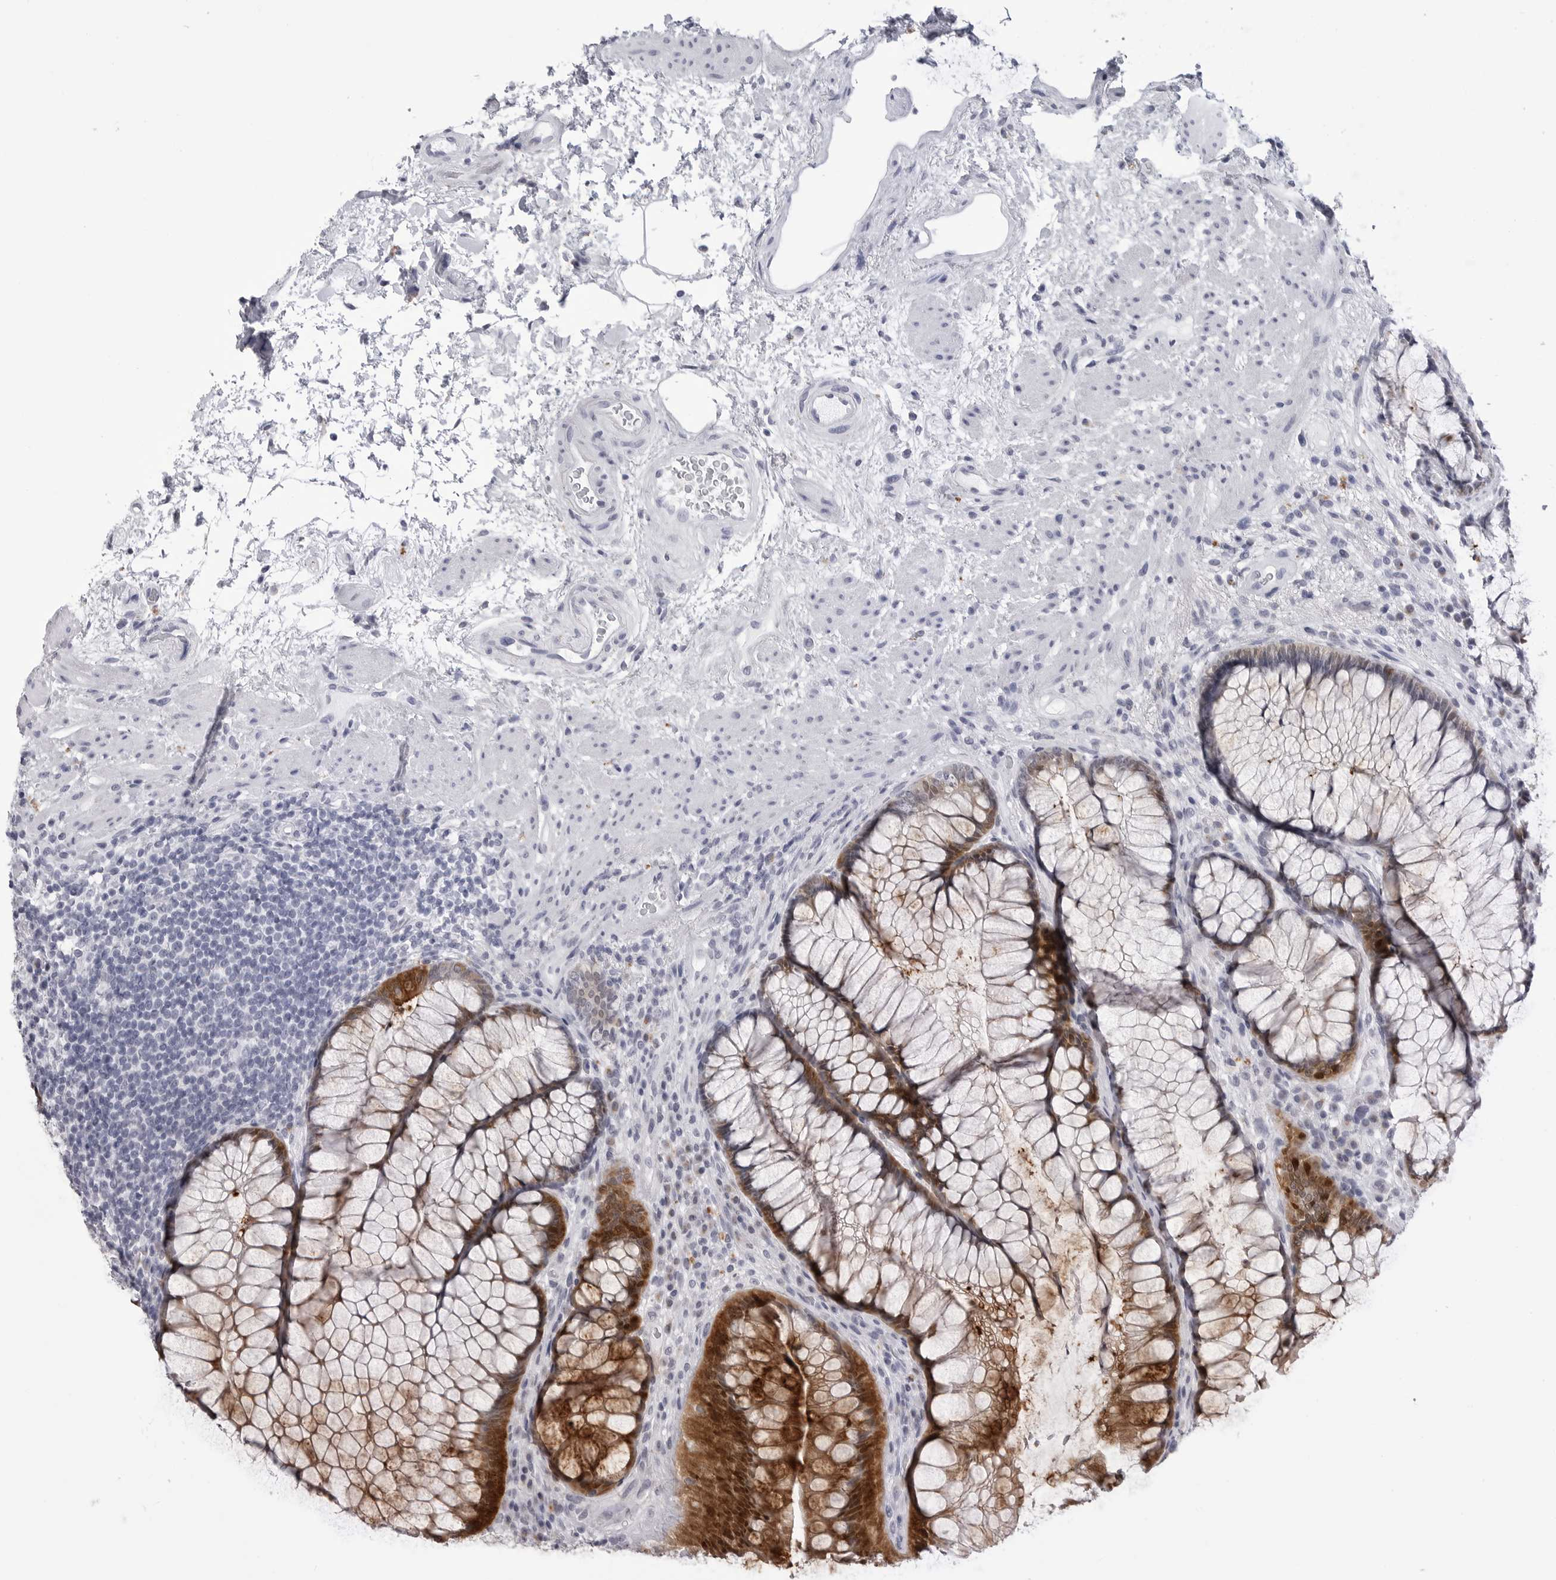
{"staining": {"intensity": "strong", "quantity": ">75%", "location": "cytoplasmic/membranous"}, "tissue": "rectum", "cell_type": "Glandular cells", "image_type": "normal", "snomed": [{"axis": "morphology", "description": "Normal tissue, NOS"}, {"axis": "topography", "description": "Rectum"}], "caption": "This histopathology image exhibits benign rectum stained with immunohistochemistry (IHC) to label a protein in brown. The cytoplasmic/membranous of glandular cells show strong positivity for the protein. Nuclei are counter-stained blue.", "gene": "LGALS4", "patient": {"sex": "male", "age": 51}}